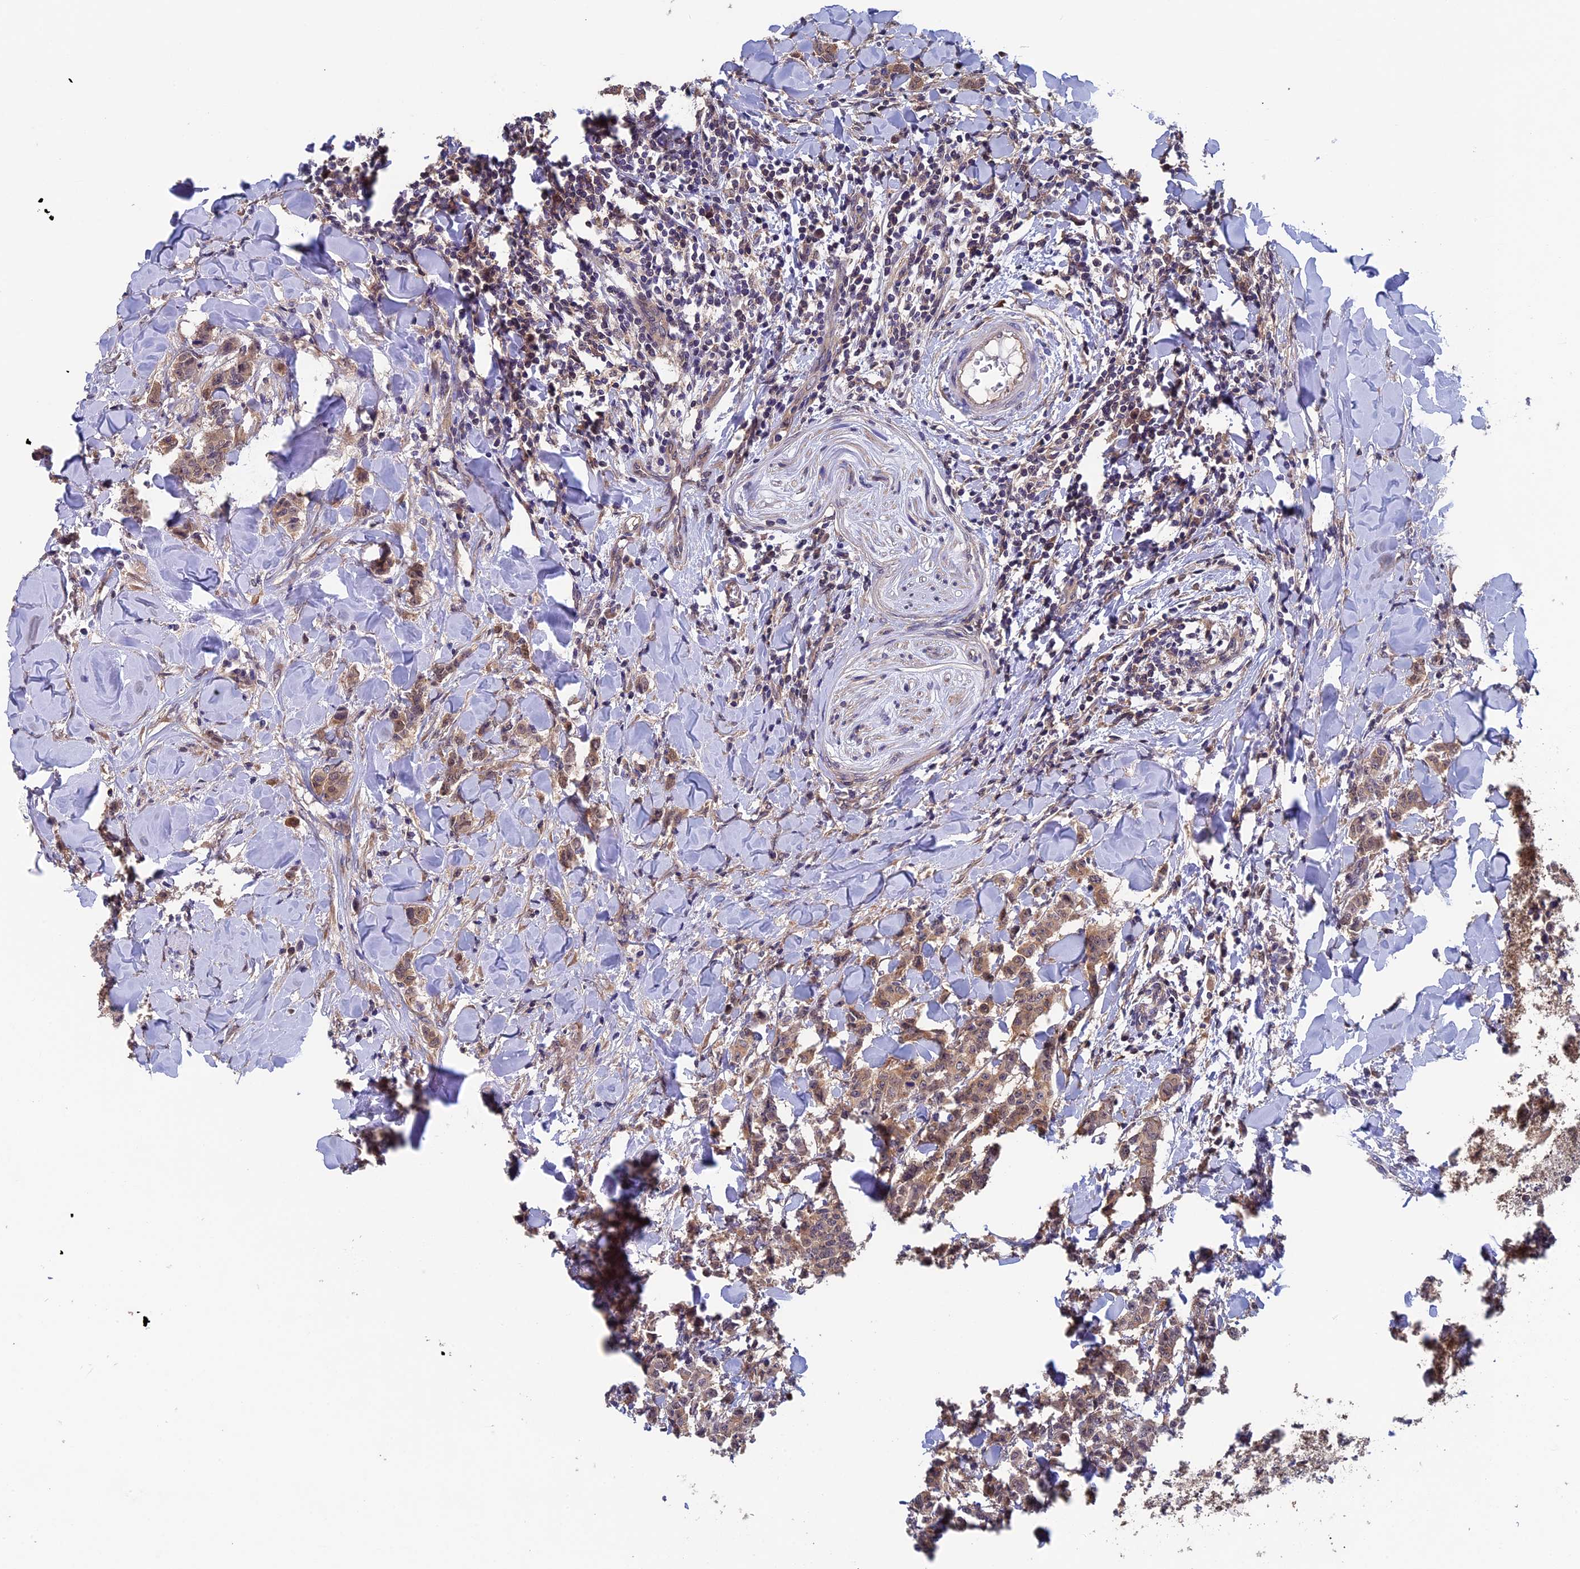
{"staining": {"intensity": "moderate", "quantity": ">75%", "location": "cytoplasmic/membranous"}, "tissue": "breast cancer", "cell_type": "Tumor cells", "image_type": "cancer", "snomed": [{"axis": "morphology", "description": "Duct carcinoma"}, {"axis": "topography", "description": "Breast"}], "caption": "Immunohistochemical staining of human breast cancer shows medium levels of moderate cytoplasmic/membranous protein expression in about >75% of tumor cells. (Brightfield microscopy of DAB IHC at high magnification).", "gene": "LCMT1", "patient": {"sex": "female", "age": 40}}